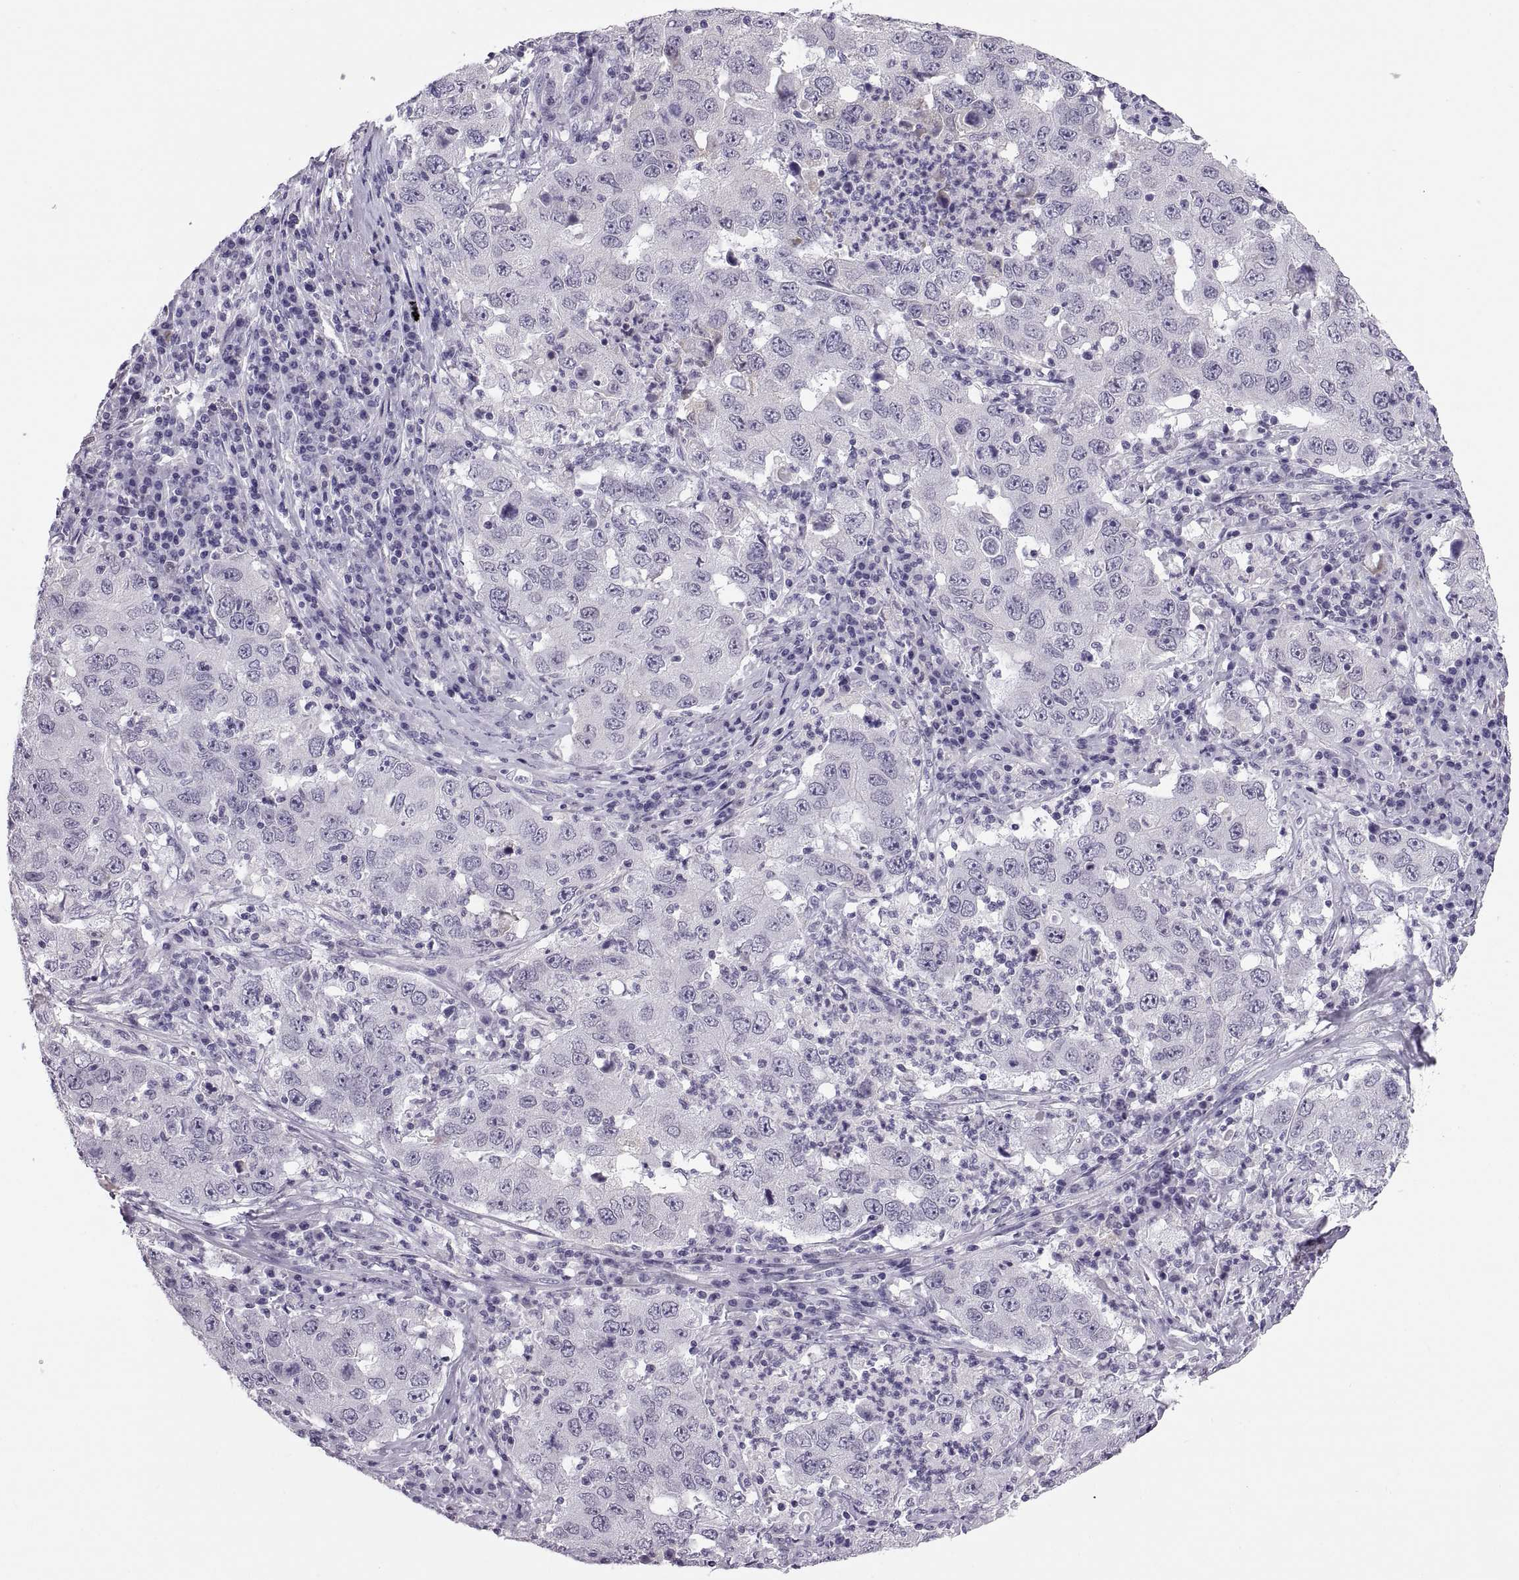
{"staining": {"intensity": "negative", "quantity": "none", "location": "none"}, "tissue": "lung cancer", "cell_type": "Tumor cells", "image_type": "cancer", "snomed": [{"axis": "morphology", "description": "Adenocarcinoma, NOS"}, {"axis": "topography", "description": "Lung"}], "caption": "A histopathology image of lung cancer stained for a protein shows no brown staining in tumor cells.", "gene": "QRICH2", "patient": {"sex": "male", "age": 73}}